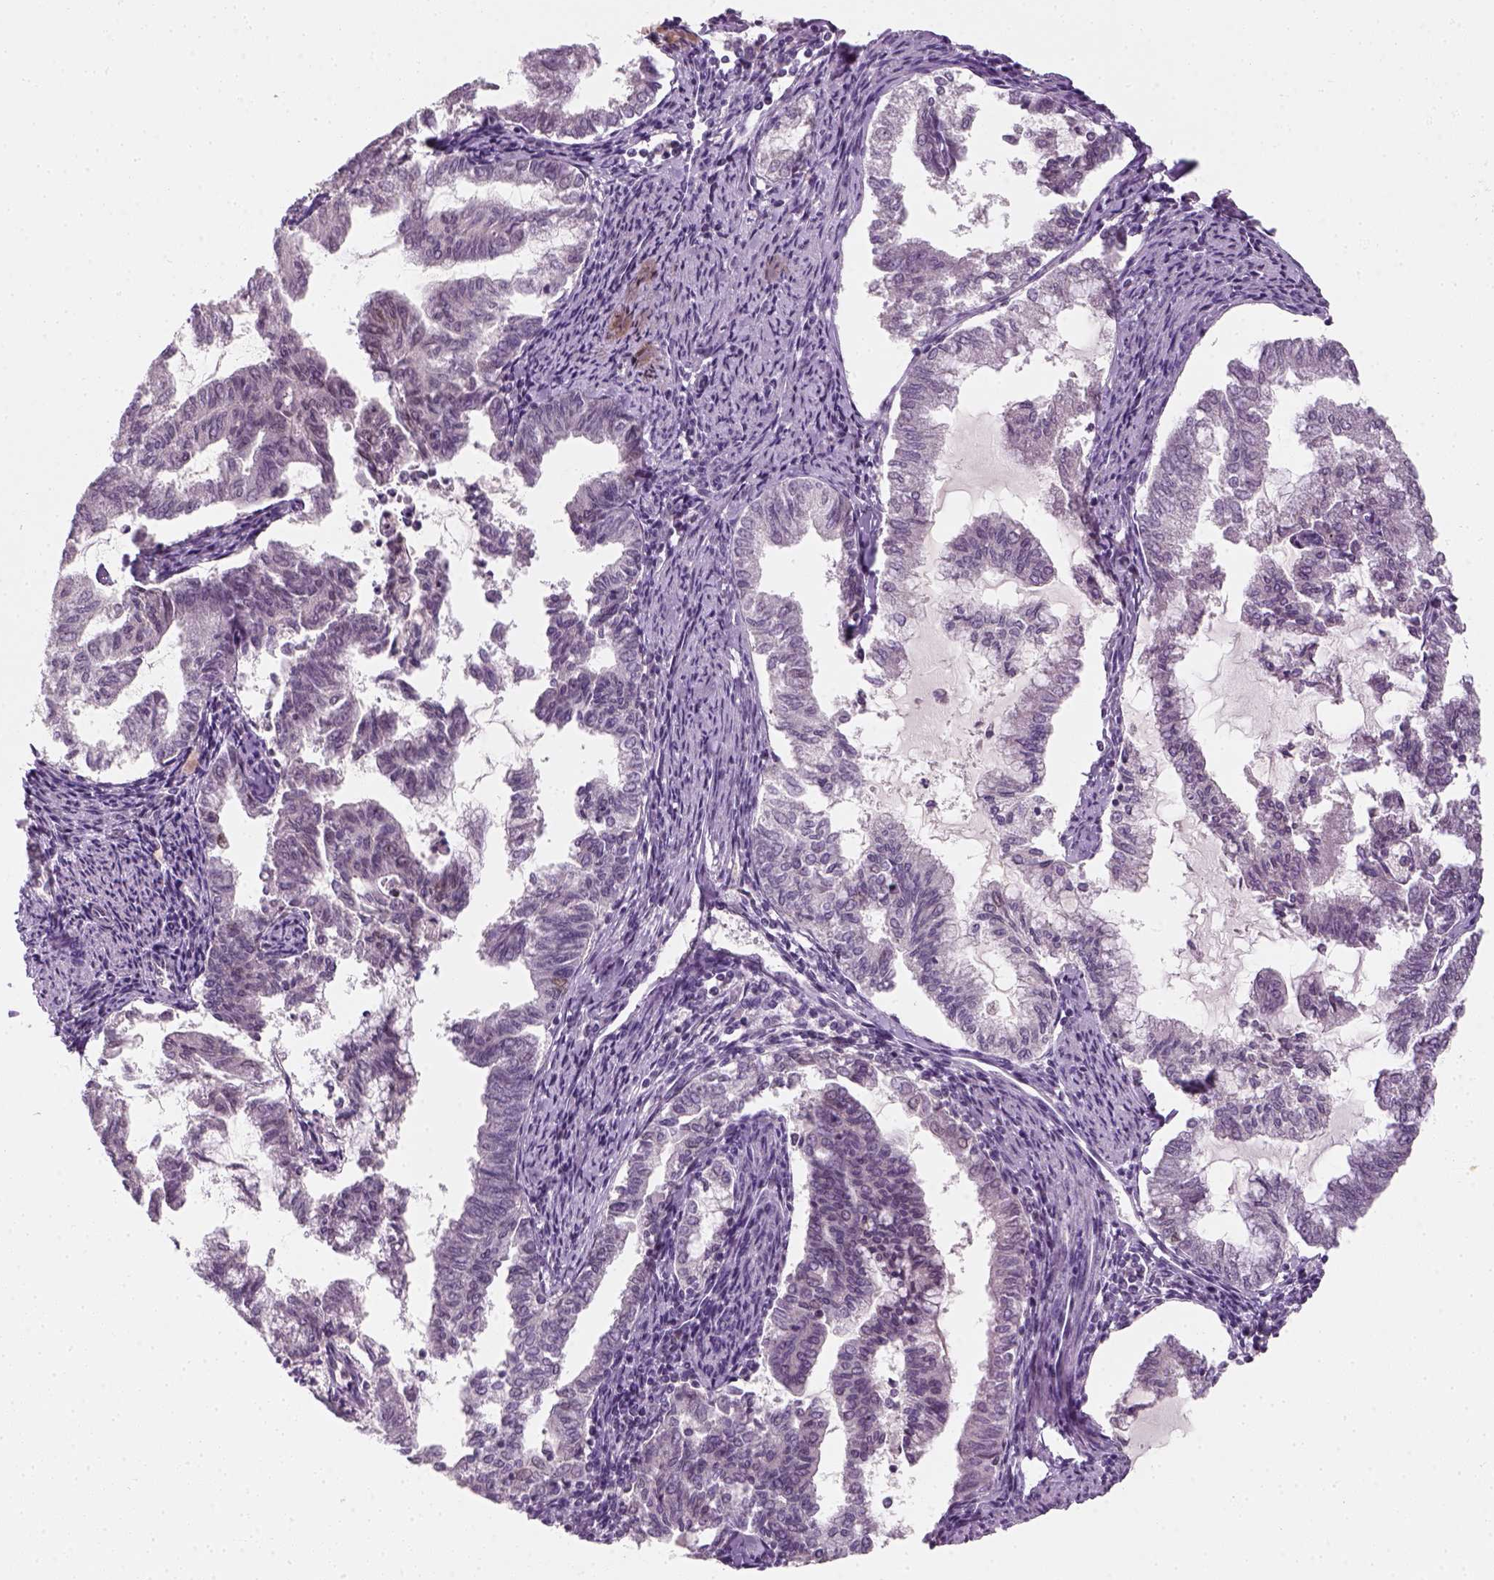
{"staining": {"intensity": "negative", "quantity": "none", "location": "none"}, "tissue": "endometrial cancer", "cell_type": "Tumor cells", "image_type": "cancer", "snomed": [{"axis": "morphology", "description": "Adenocarcinoma, NOS"}, {"axis": "topography", "description": "Endometrium"}], "caption": "The photomicrograph exhibits no staining of tumor cells in endometrial cancer (adenocarcinoma). (DAB IHC, high magnification).", "gene": "TP53", "patient": {"sex": "female", "age": 79}}